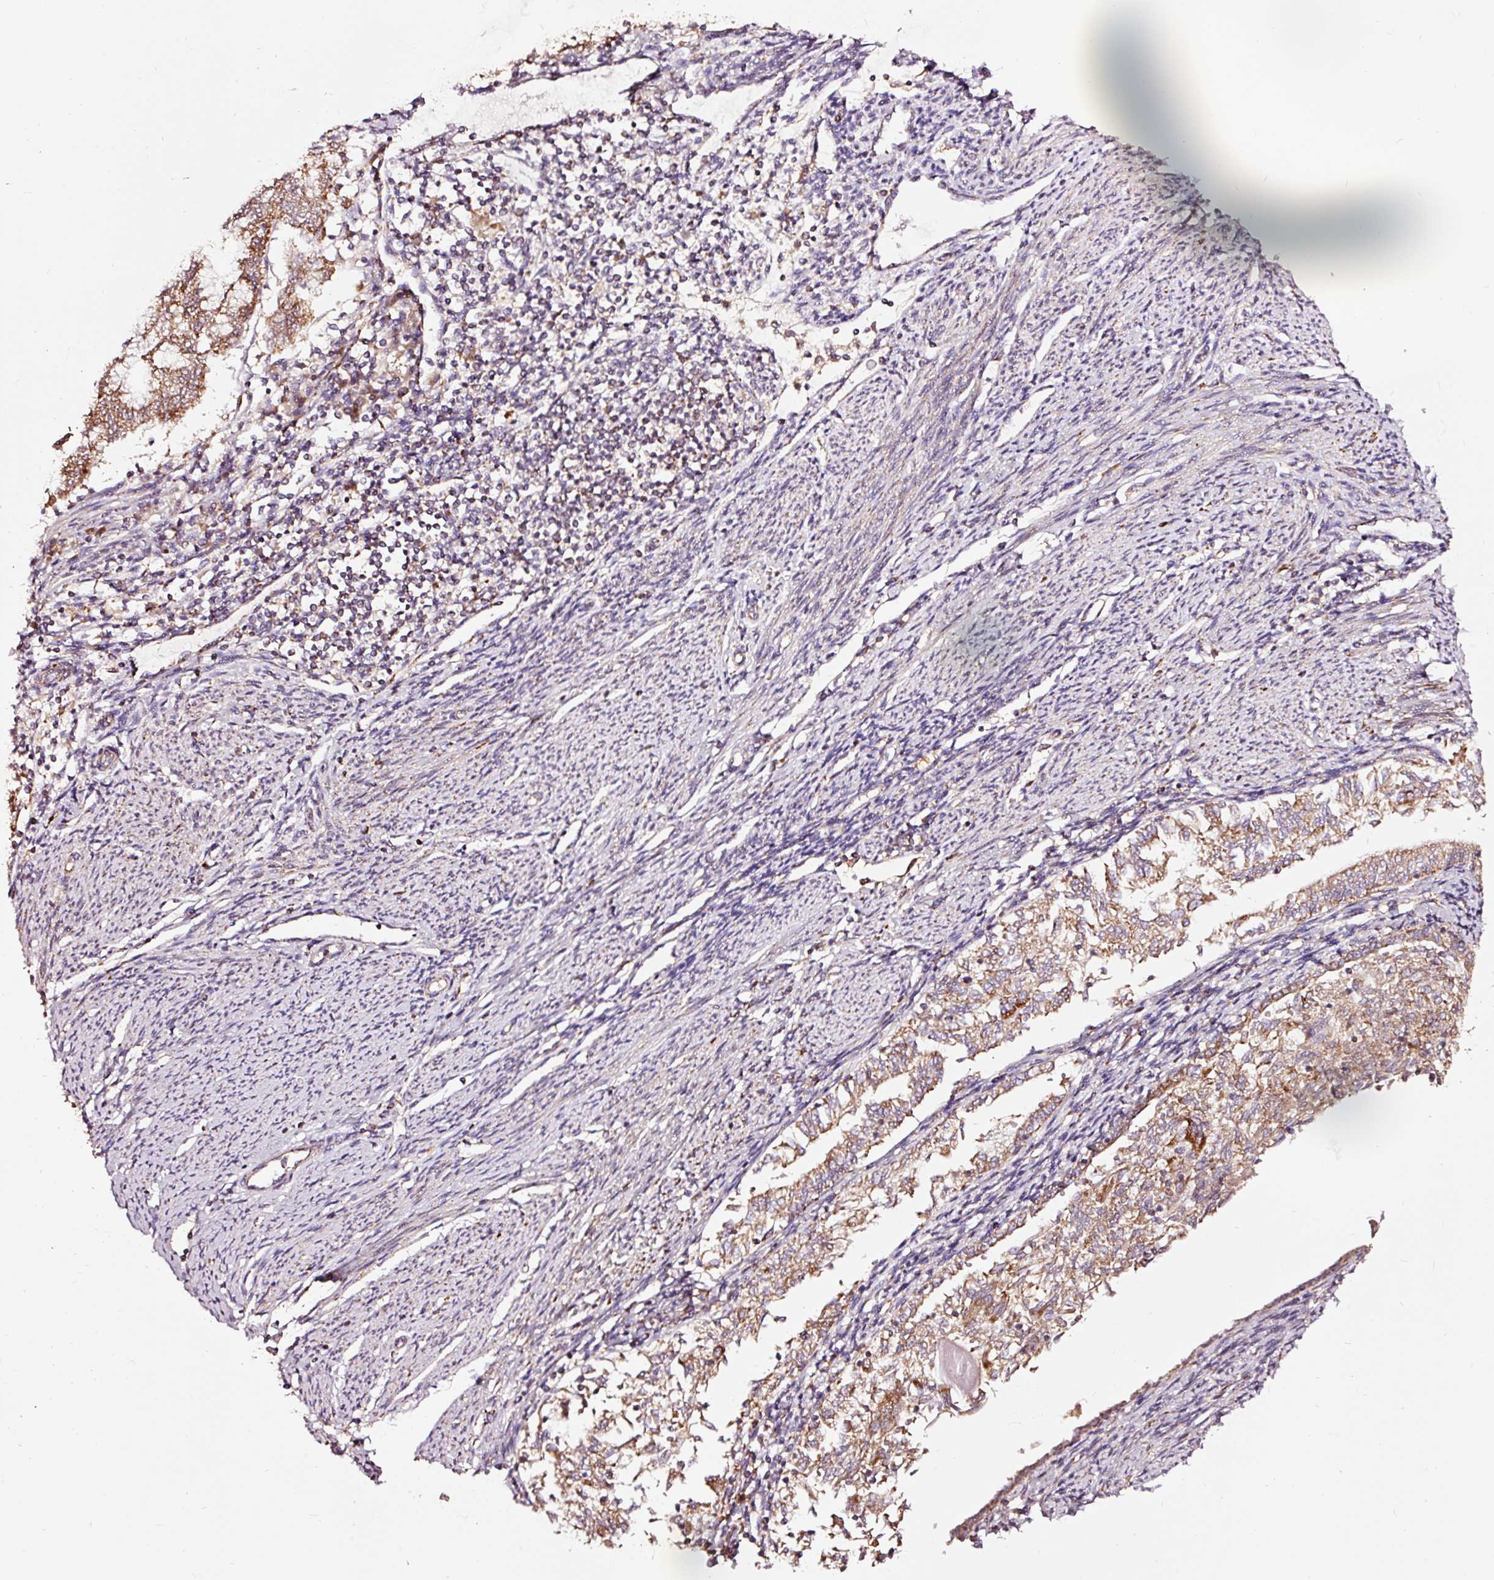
{"staining": {"intensity": "moderate", "quantity": ">75%", "location": "cytoplasmic/membranous"}, "tissue": "endometrial cancer", "cell_type": "Tumor cells", "image_type": "cancer", "snomed": [{"axis": "morphology", "description": "Adenocarcinoma, NOS"}, {"axis": "topography", "description": "Endometrium"}], "caption": "Immunohistochemistry micrograph of neoplastic tissue: human endometrial adenocarcinoma stained using immunohistochemistry displays medium levels of moderate protein expression localized specifically in the cytoplasmic/membranous of tumor cells, appearing as a cytoplasmic/membranous brown color.", "gene": "TPM1", "patient": {"sex": "female", "age": 79}}